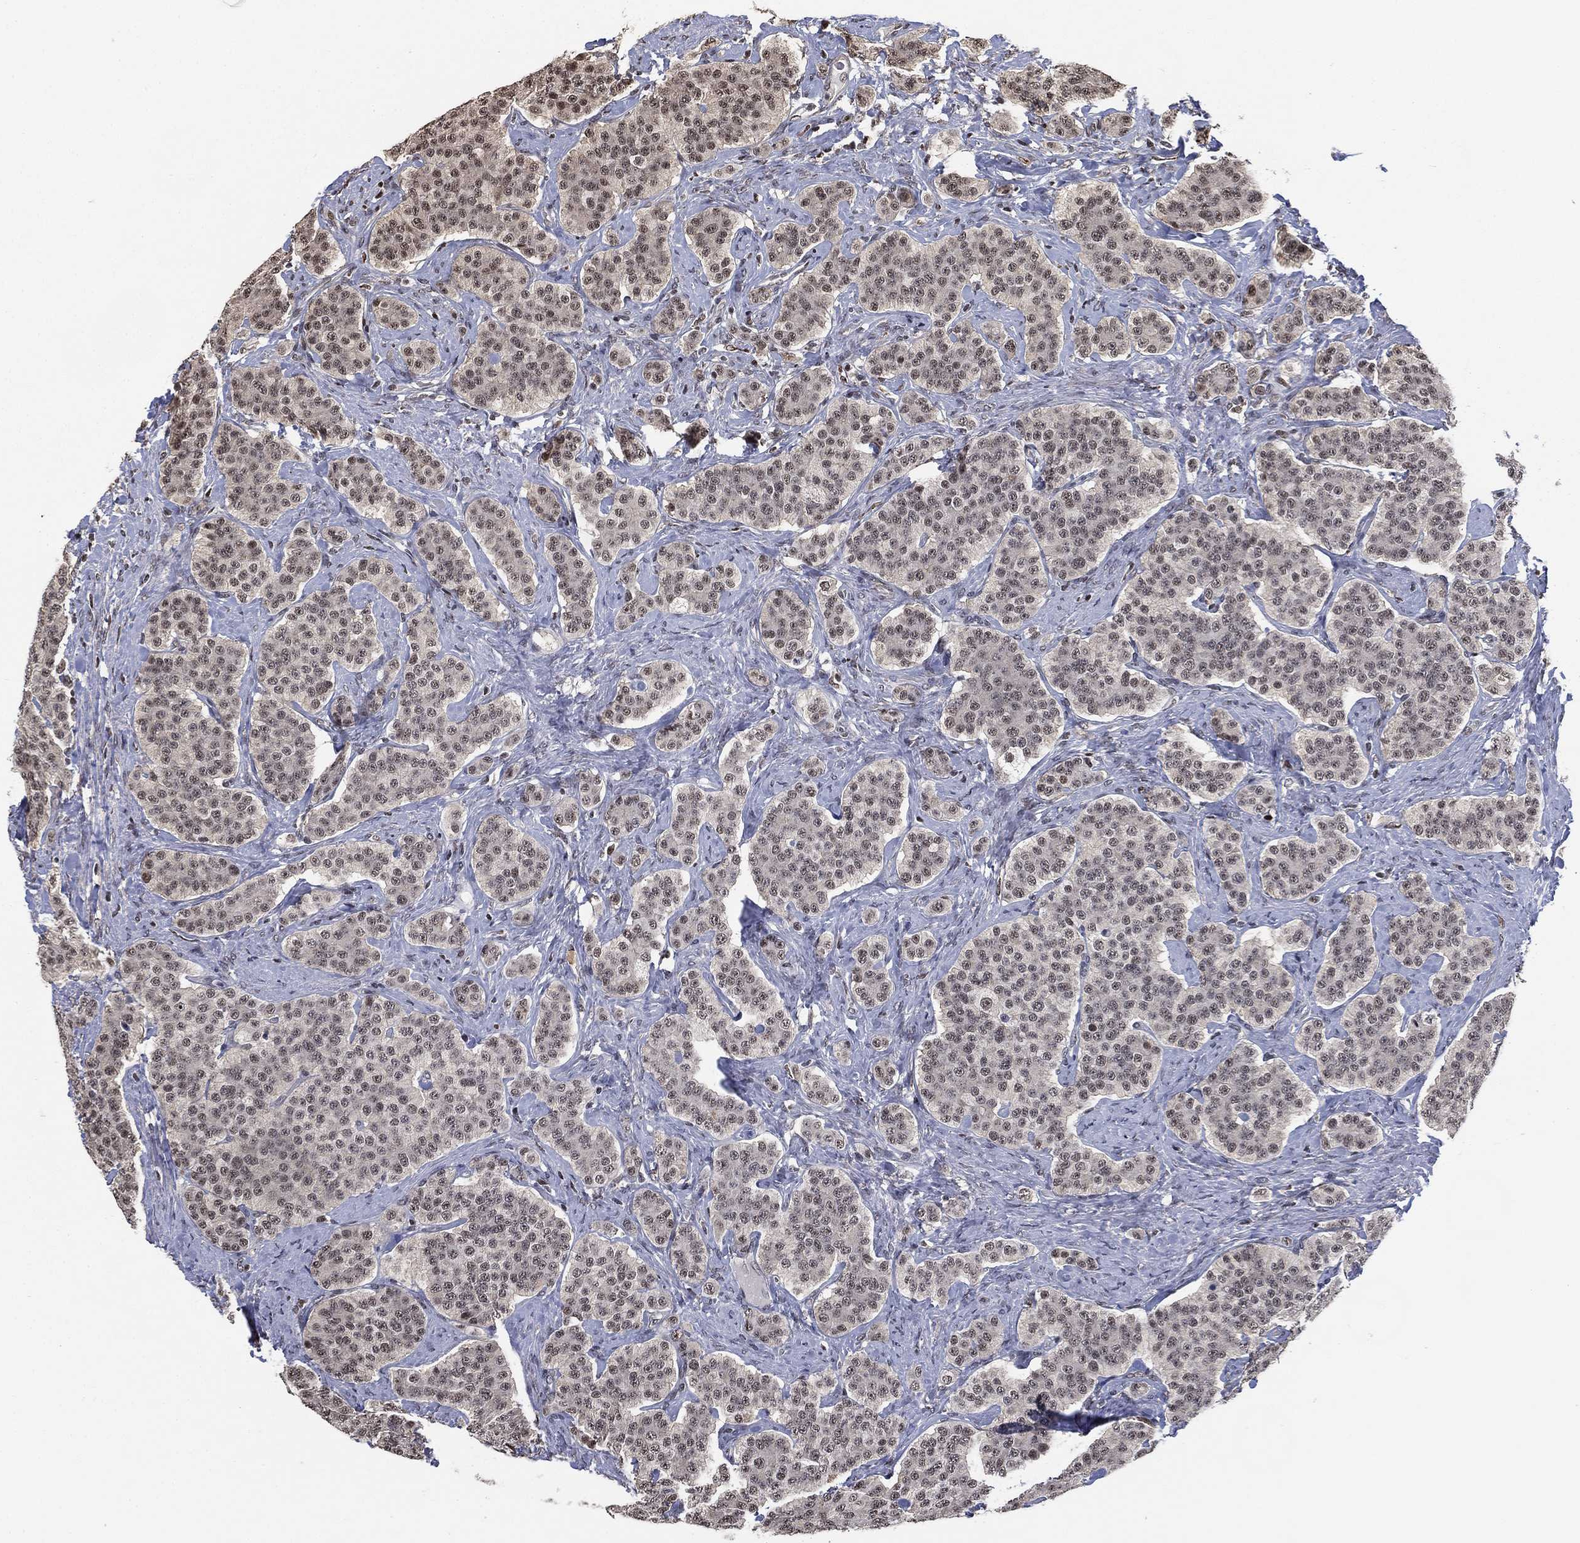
{"staining": {"intensity": "negative", "quantity": "none", "location": "none"}, "tissue": "carcinoid", "cell_type": "Tumor cells", "image_type": "cancer", "snomed": [{"axis": "morphology", "description": "Carcinoid, malignant, NOS"}, {"axis": "topography", "description": "Small intestine"}], "caption": "Human carcinoid (malignant) stained for a protein using immunohistochemistry demonstrates no staining in tumor cells.", "gene": "ZSCAN30", "patient": {"sex": "female", "age": 58}}